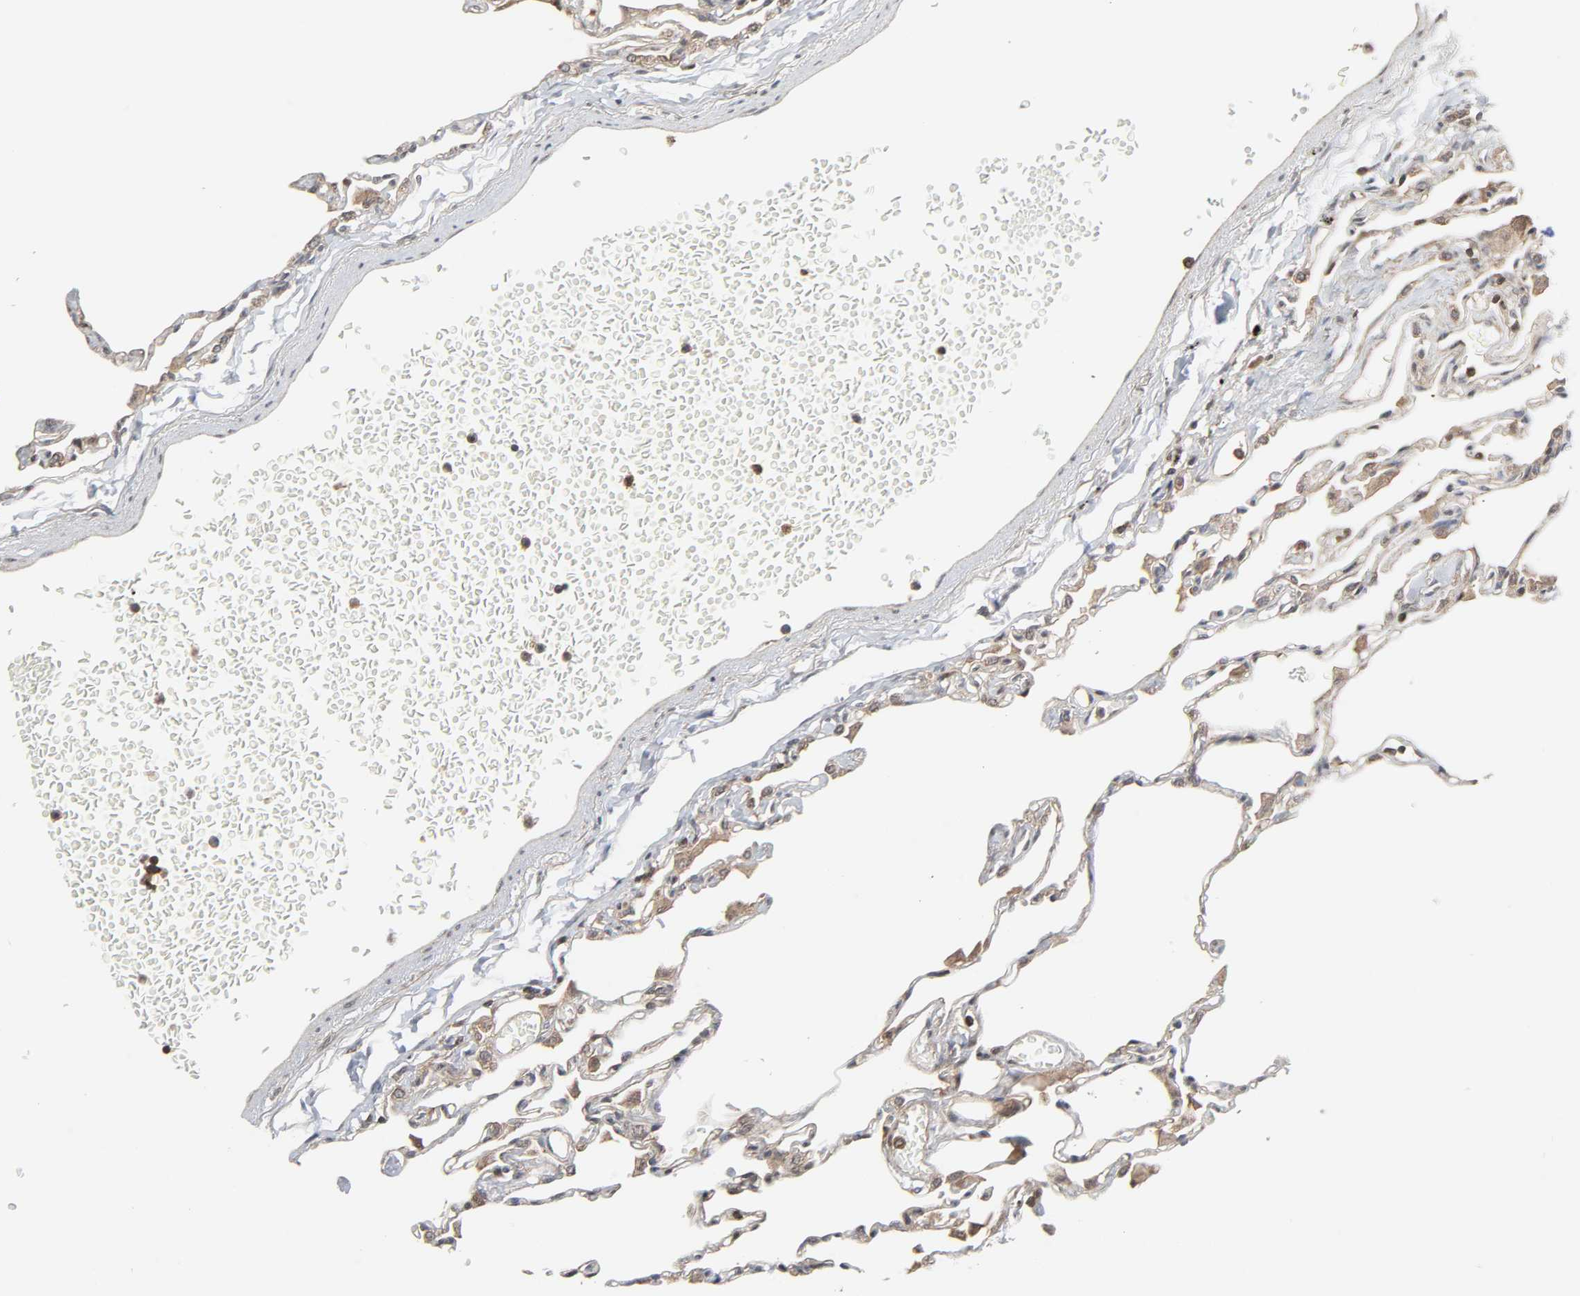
{"staining": {"intensity": "moderate", "quantity": ">75%", "location": "nuclear"}, "tissue": "lung", "cell_type": "Alveolar cells", "image_type": "normal", "snomed": [{"axis": "morphology", "description": "Normal tissue, NOS"}, {"axis": "topography", "description": "Lung"}], "caption": "Unremarkable lung was stained to show a protein in brown. There is medium levels of moderate nuclear positivity in approximately >75% of alveolar cells.", "gene": "GSK3A", "patient": {"sex": "female", "age": 49}}